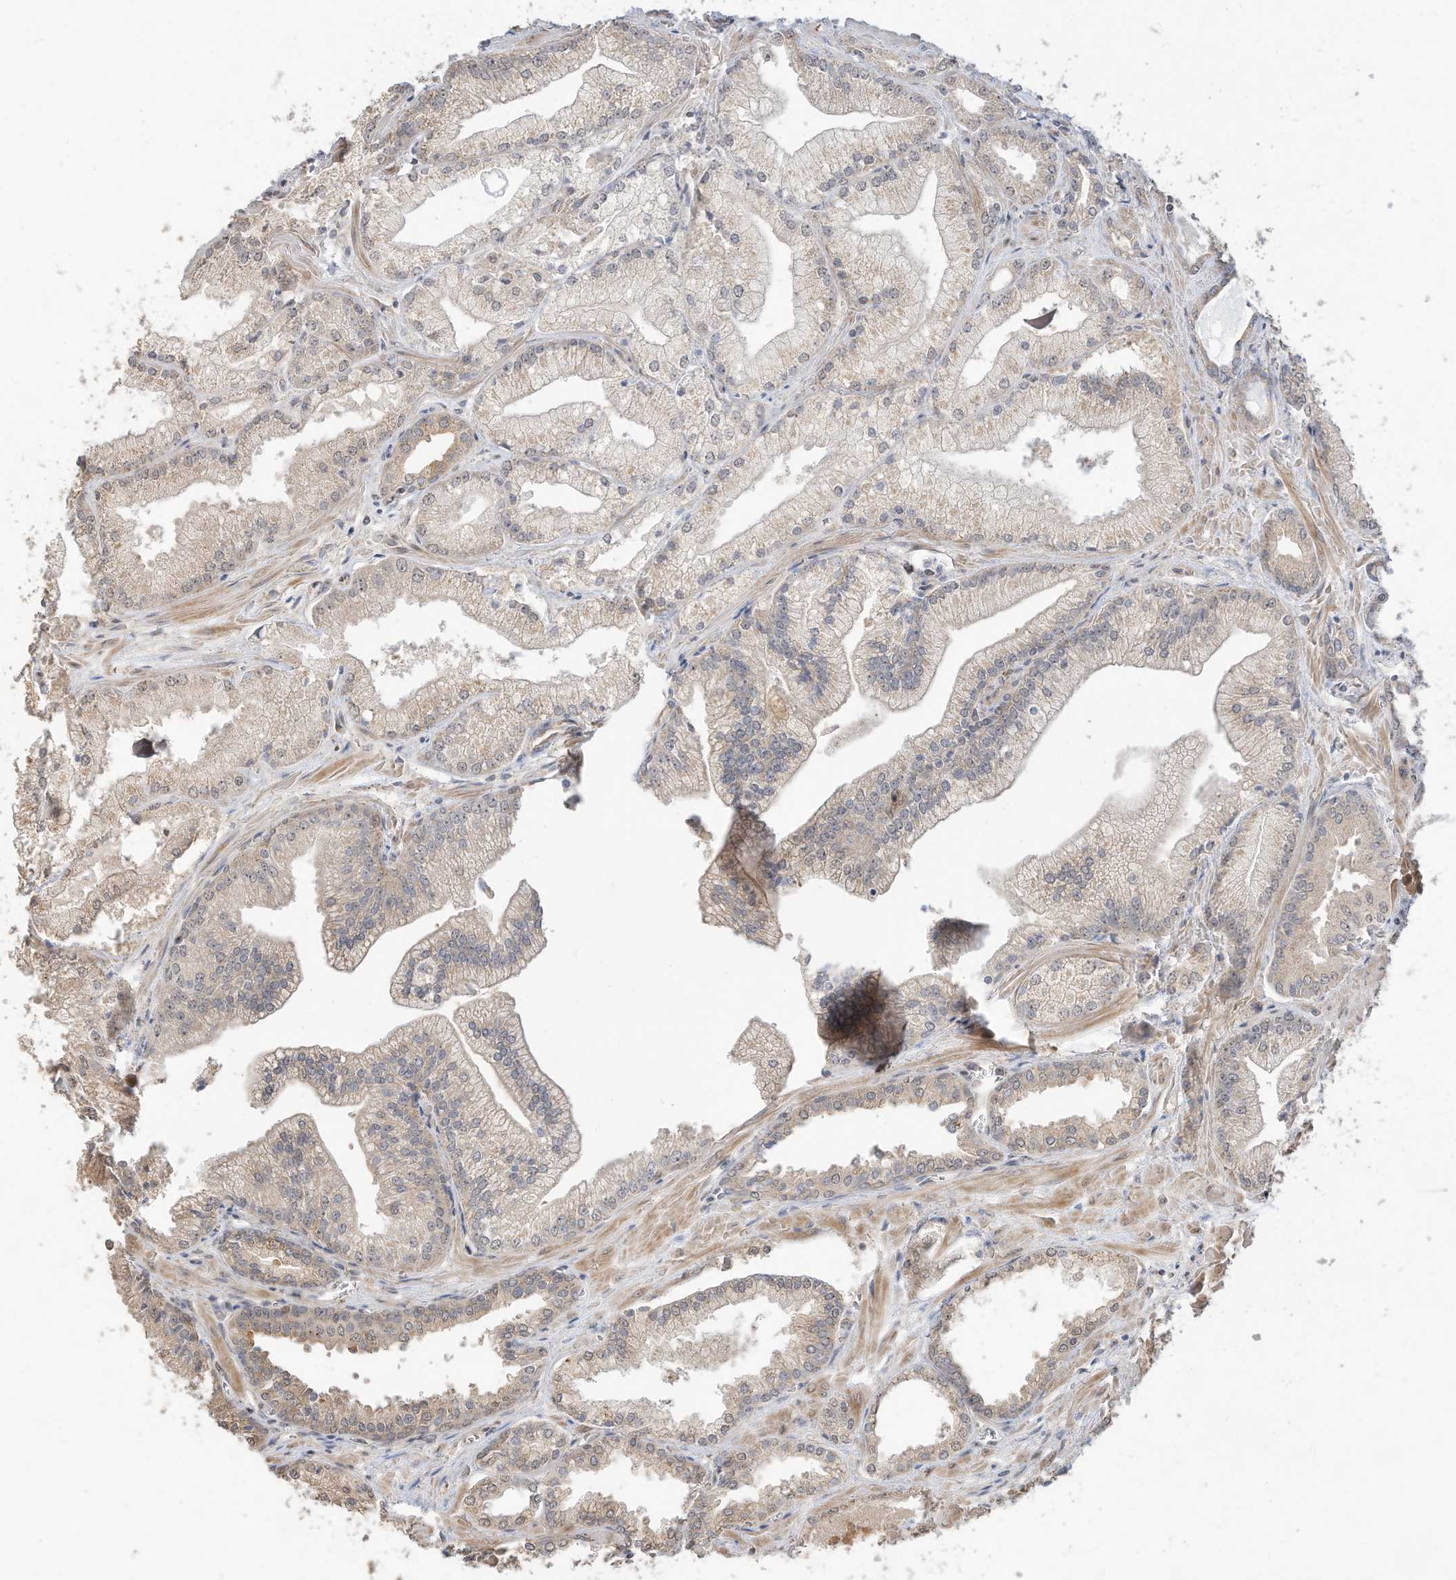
{"staining": {"intensity": "weak", "quantity": "25%-75%", "location": "cytoplasmic/membranous"}, "tissue": "prostate cancer", "cell_type": "Tumor cells", "image_type": "cancer", "snomed": [{"axis": "morphology", "description": "Adenocarcinoma, Low grade"}, {"axis": "topography", "description": "Prostate"}], "caption": "Tumor cells reveal weak cytoplasmic/membranous staining in about 25%-75% of cells in prostate cancer (adenocarcinoma (low-grade)). (Stains: DAB (3,3'-diaminobenzidine) in brown, nuclei in blue, Microscopy: brightfield microscopy at high magnification).", "gene": "CAGE1", "patient": {"sex": "male", "age": 67}}